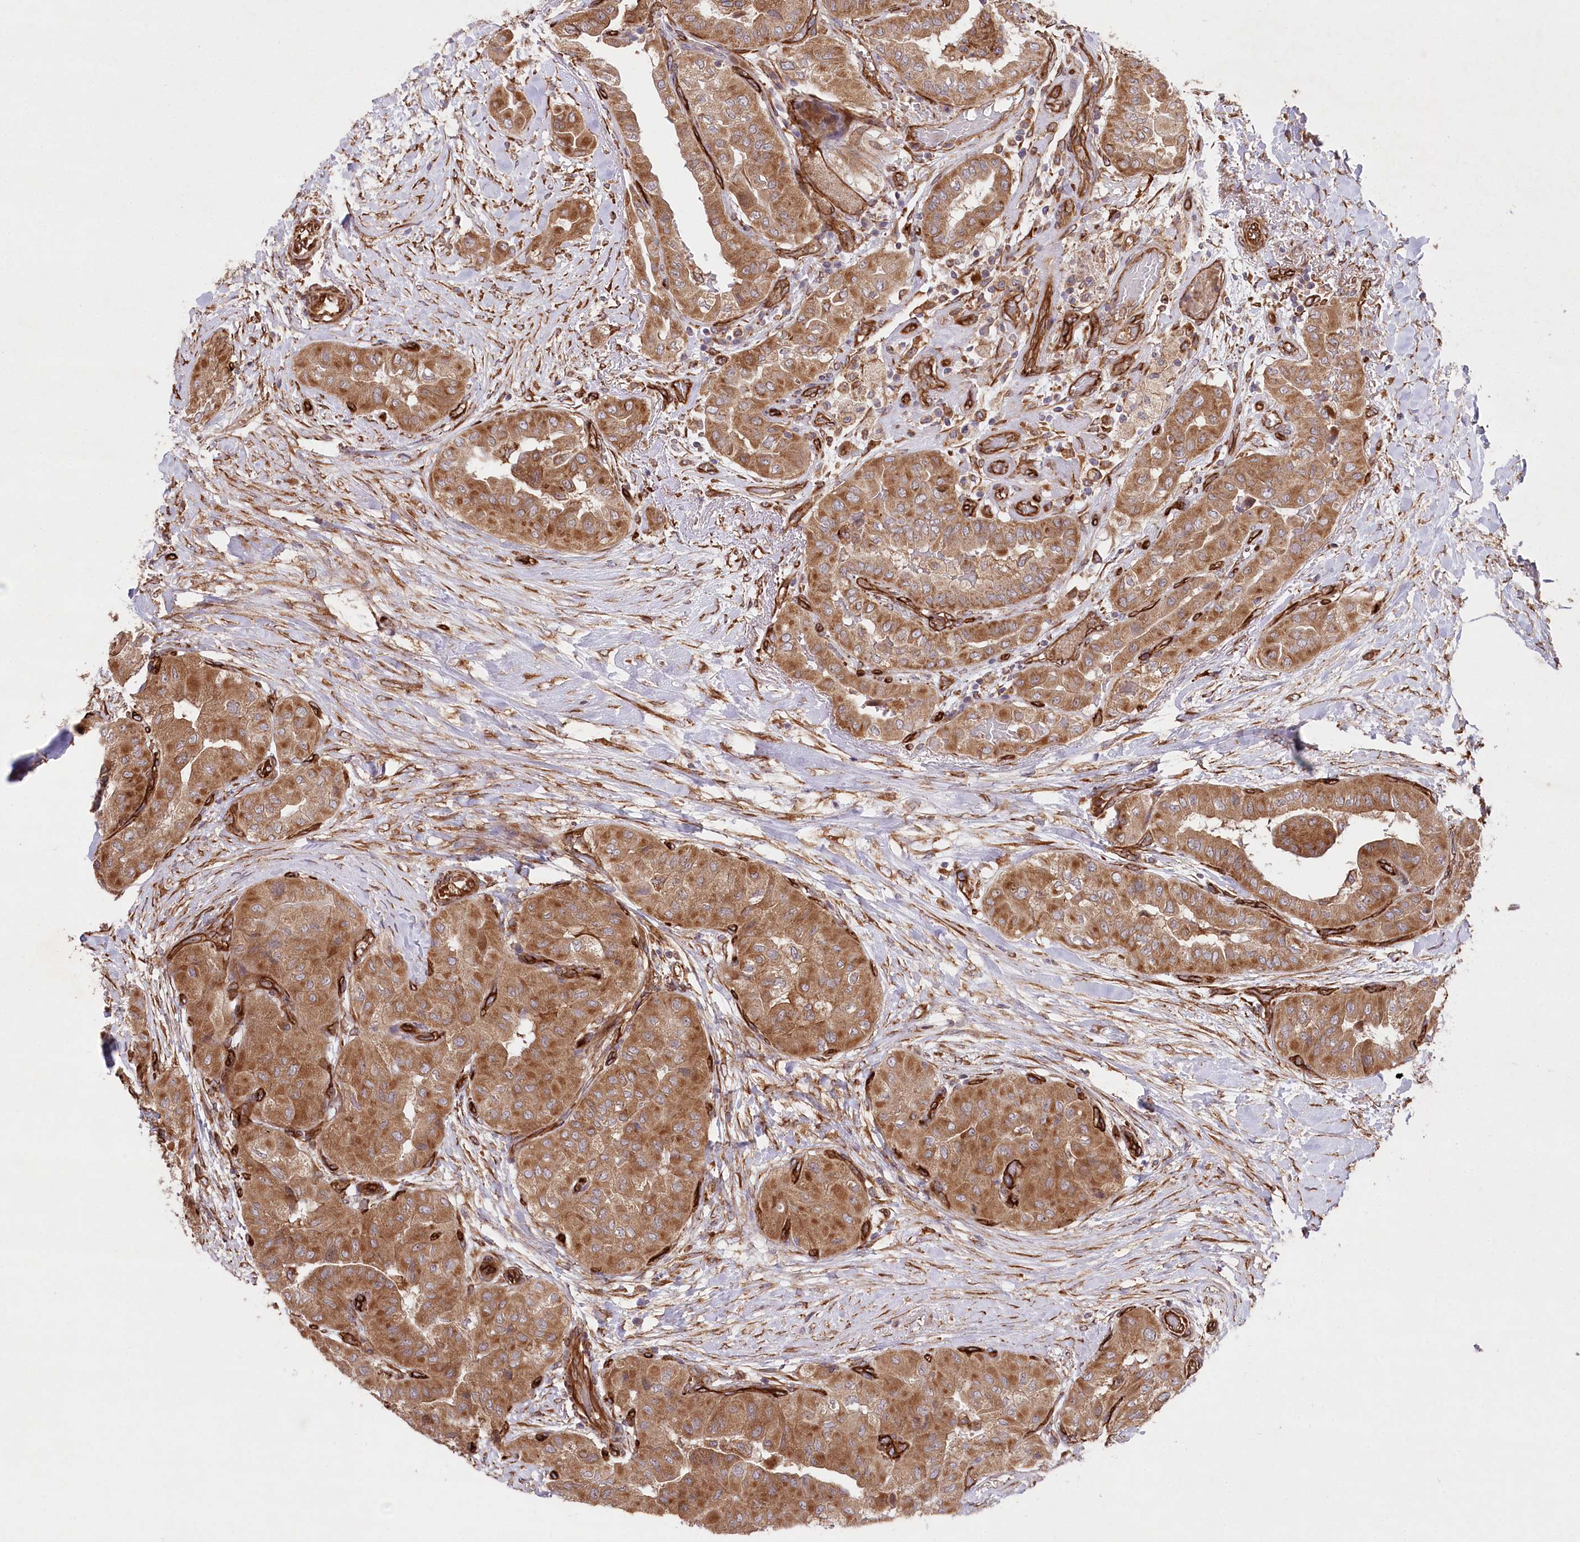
{"staining": {"intensity": "moderate", "quantity": ">75%", "location": "cytoplasmic/membranous"}, "tissue": "thyroid cancer", "cell_type": "Tumor cells", "image_type": "cancer", "snomed": [{"axis": "morphology", "description": "Papillary adenocarcinoma, NOS"}, {"axis": "topography", "description": "Thyroid gland"}], "caption": "Thyroid papillary adenocarcinoma stained with a brown dye reveals moderate cytoplasmic/membranous positive expression in about >75% of tumor cells.", "gene": "MTPAP", "patient": {"sex": "female", "age": 59}}